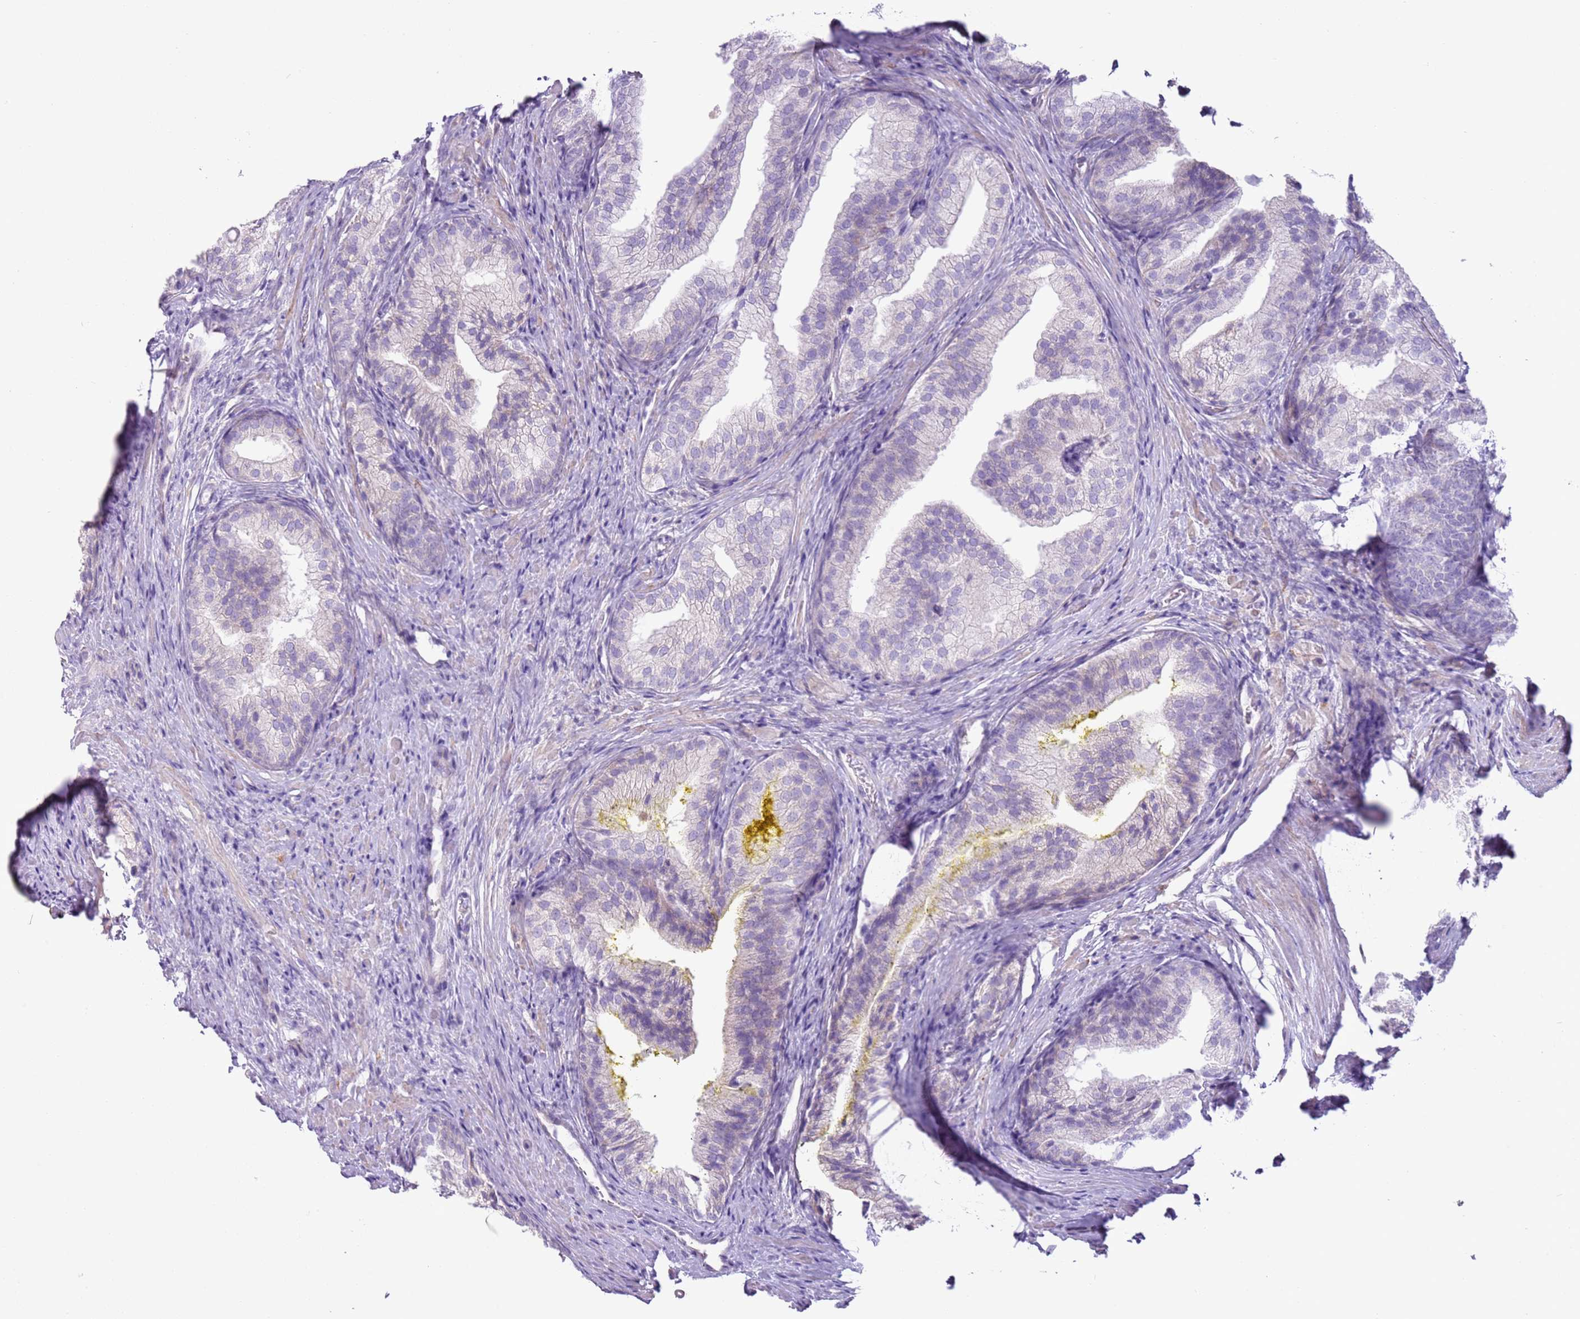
{"staining": {"intensity": "weak", "quantity": "<25%", "location": "cytoplasmic/membranous"}, "tissue": "prostate cancer", "cell_type": "Tumor cells", "image_type": "cancer", "snomed": [{"axis": "morphology", "description": "Adenocarcinoma, Low grade"}, {"axis": "topography", "description": "Prostate"}], "caption": "Prostate cancer (adenocarcinoma (low-grade)) was stained to show a protein in brown. There is no significant expression in tumor cells. (Brightfield microscopy of DAB (3,3'-diaminobenzidine) immunohistochemistry at high magnification).", "gene": "OAF", "patient": {"sex": "male", "age": 68}}